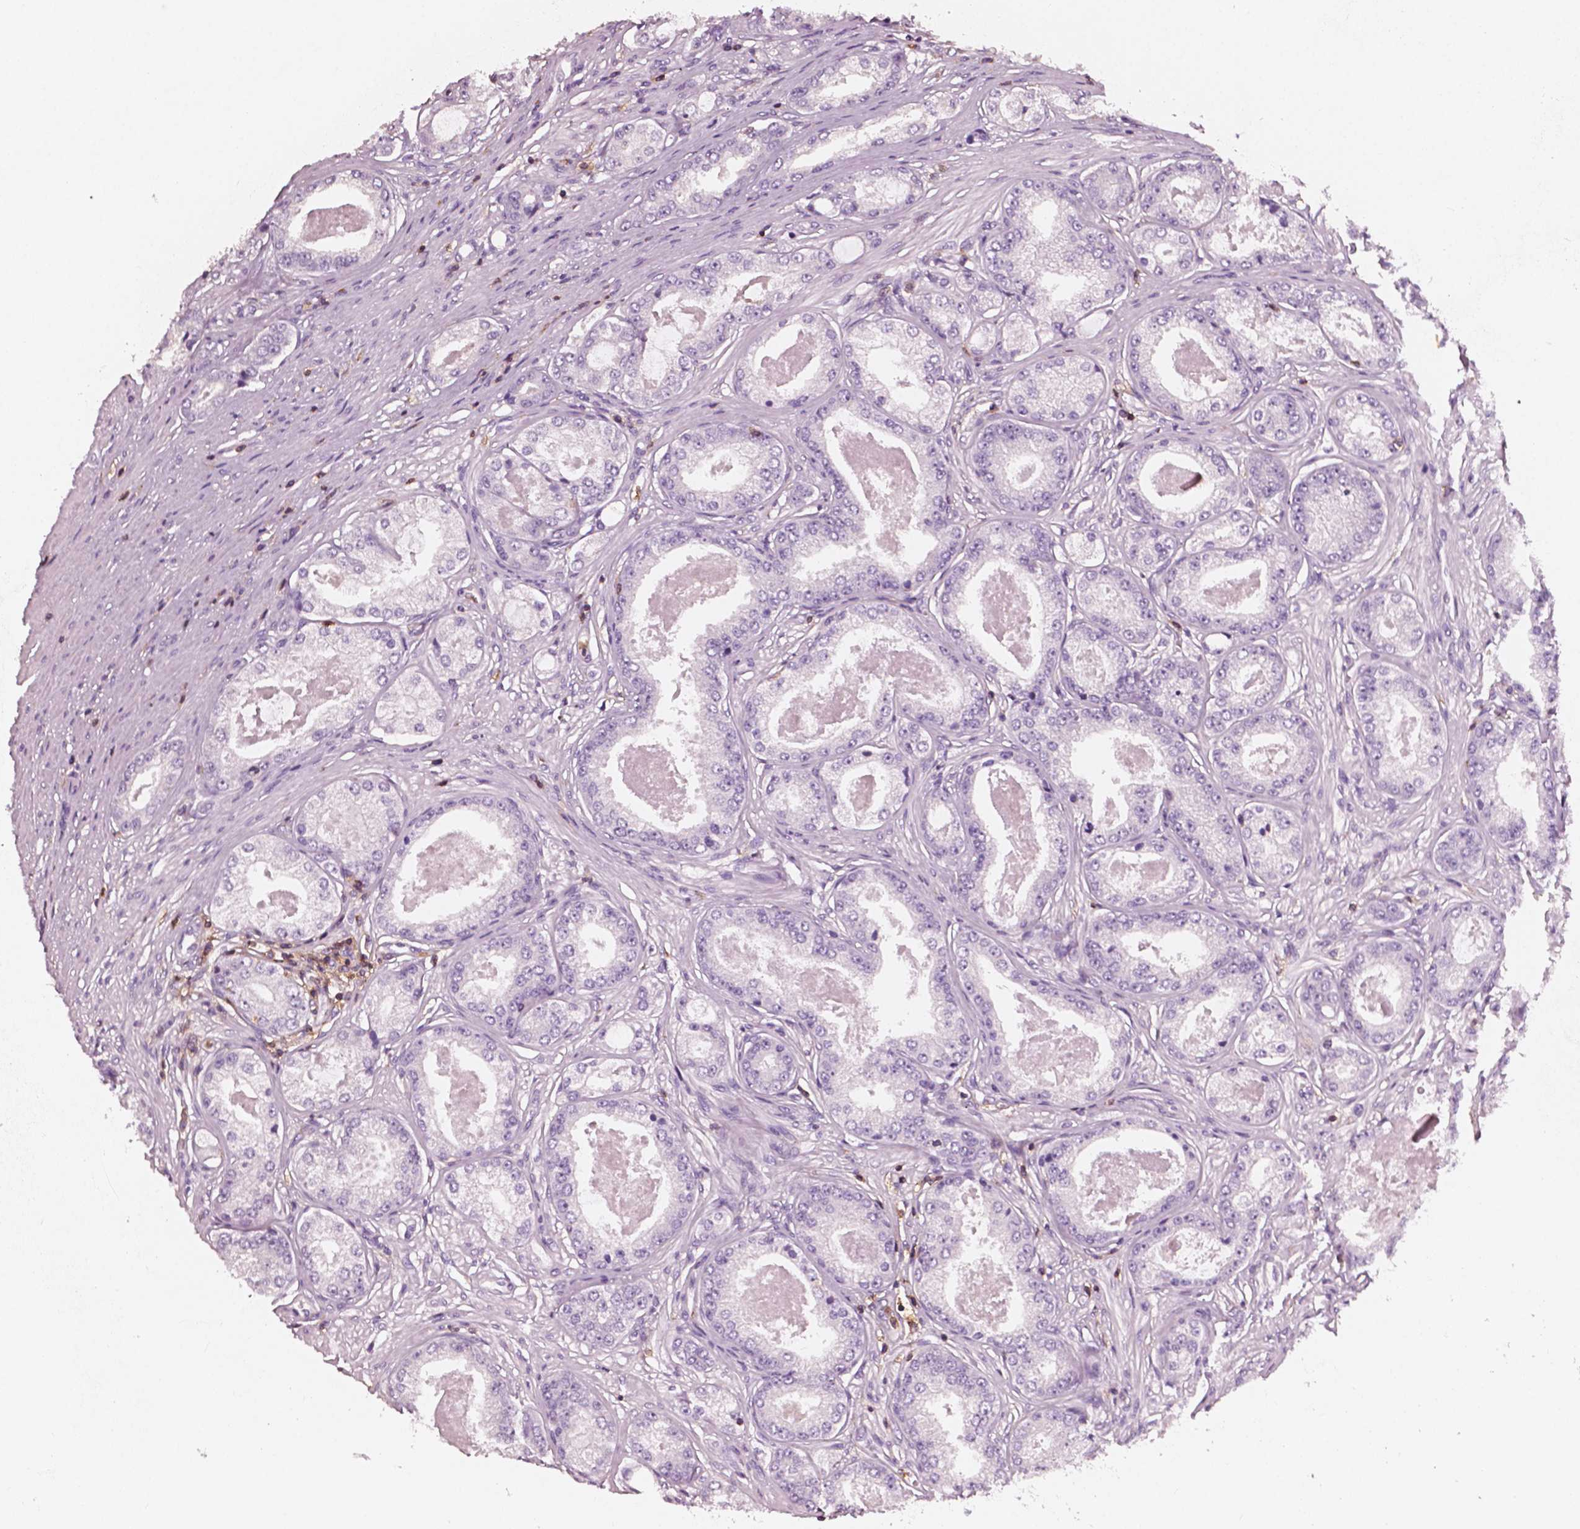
{"staining": {"intensity": "negative", "quantity": "none", "location": "none"}, "tissue": "prostate cancer", "cell_type": "Tumor cells", "image_type": "cancer", "snomed": [{"axis": "morphology", "description": "Adenocarcinoma, Low grade"}, {"axis": "topography", "description": "Prostate"}], "caption": "Tumor cells are negative for brown protein staining in prostate cancer (low-grade adenocarcinoma).", "gene": "PTPRC", "patient": {"sex": "male", "age": 68}}